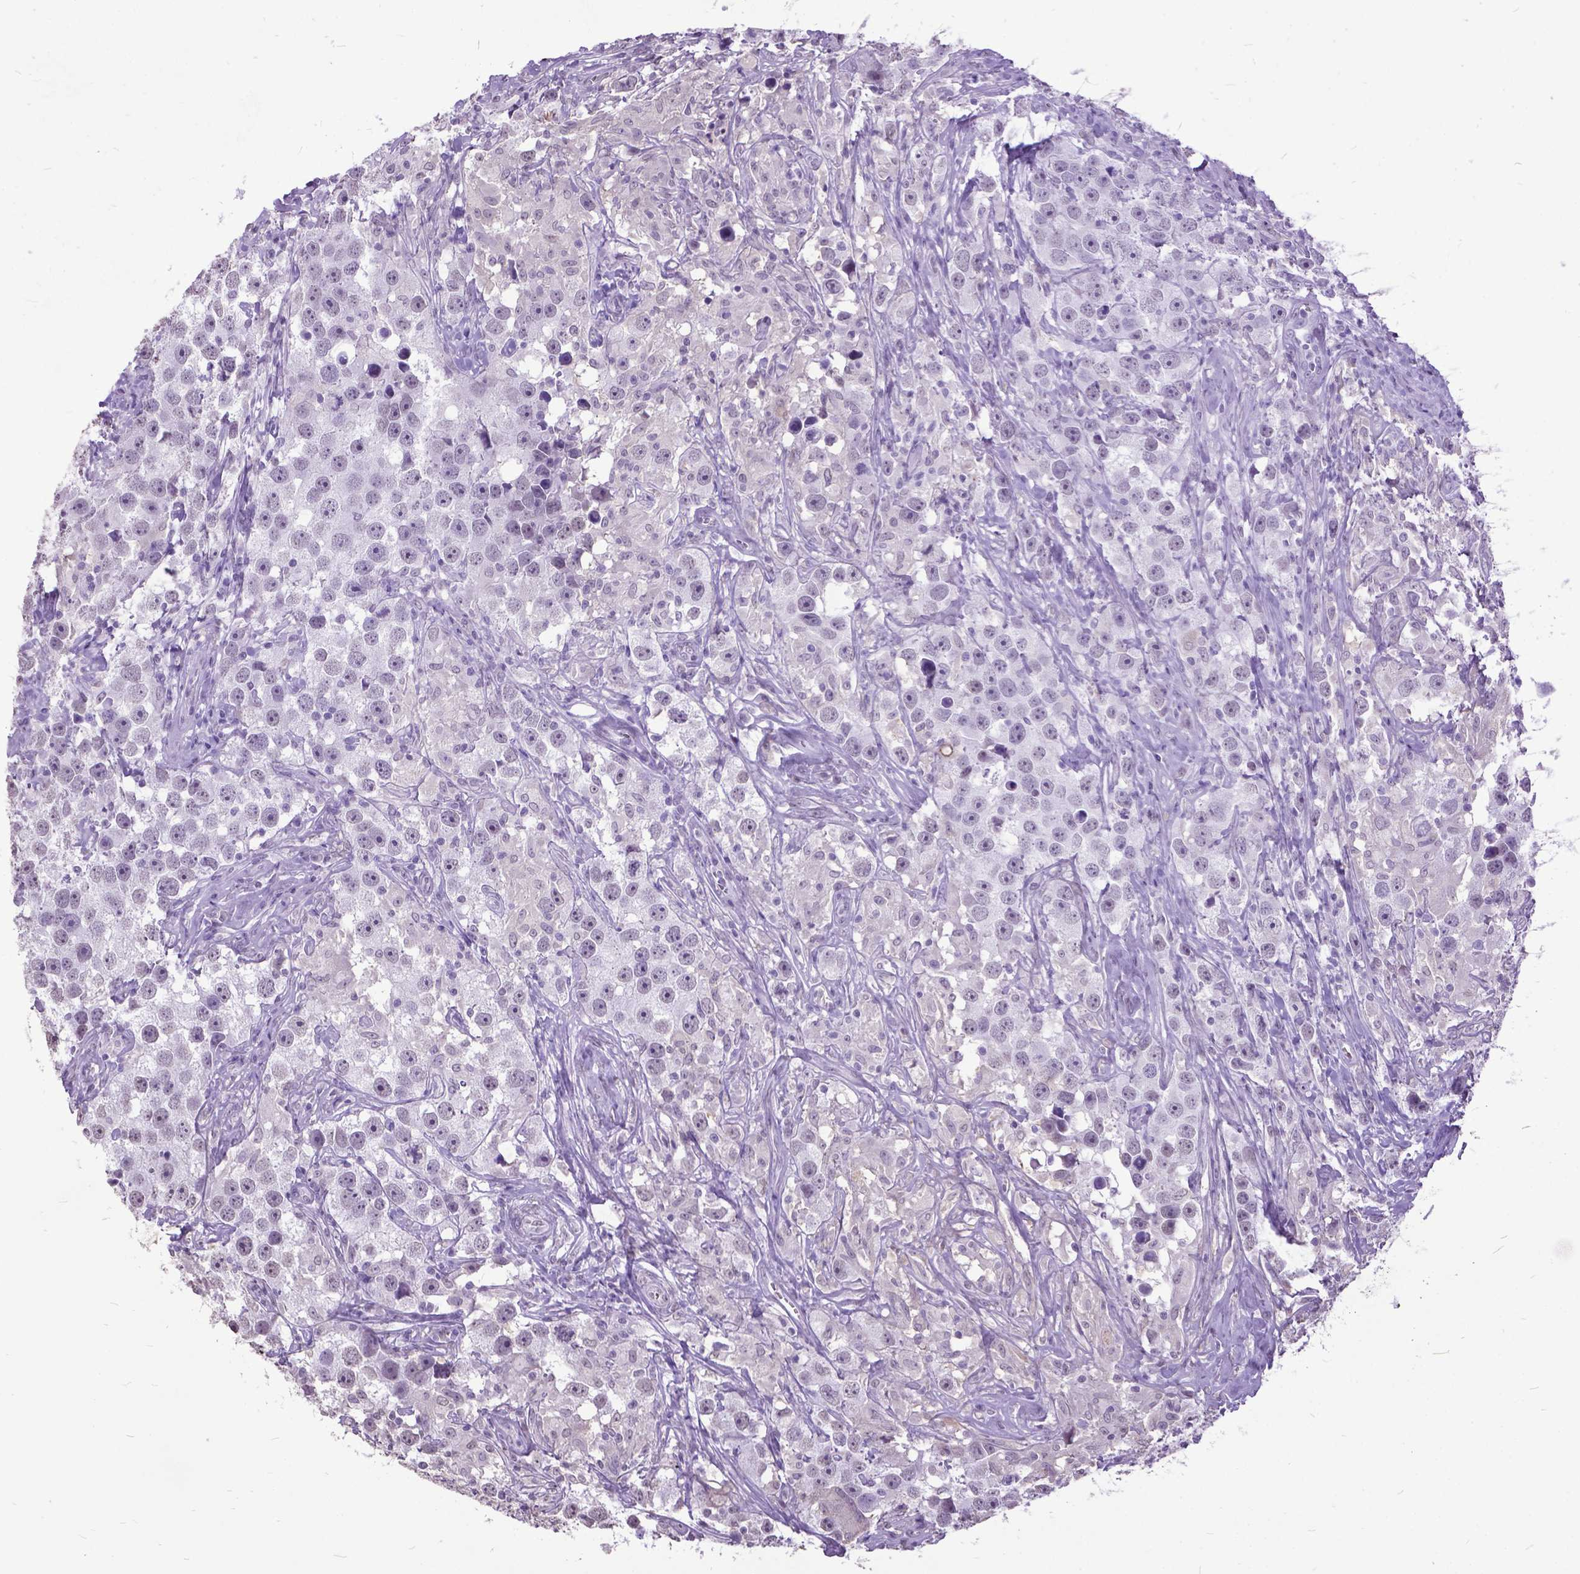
{"staining": {"intensity": "negative", "quantity": "none", "location": "none"}, "tissue": "testis cancer", "cell_type": "Tumor cells", "image_type": "cancer", "snomed": [{"axis": "morphology", "description": "Seminoma, NOS"}, {"axis": "topography", "description": "Testis"}], "caption": "Seminoma (testis) was stained to show a protein in brown. There is no significant positivity in tumor cells.", "gene": "MARCHF10", "patient": {"sex": "male", "age": 49}}